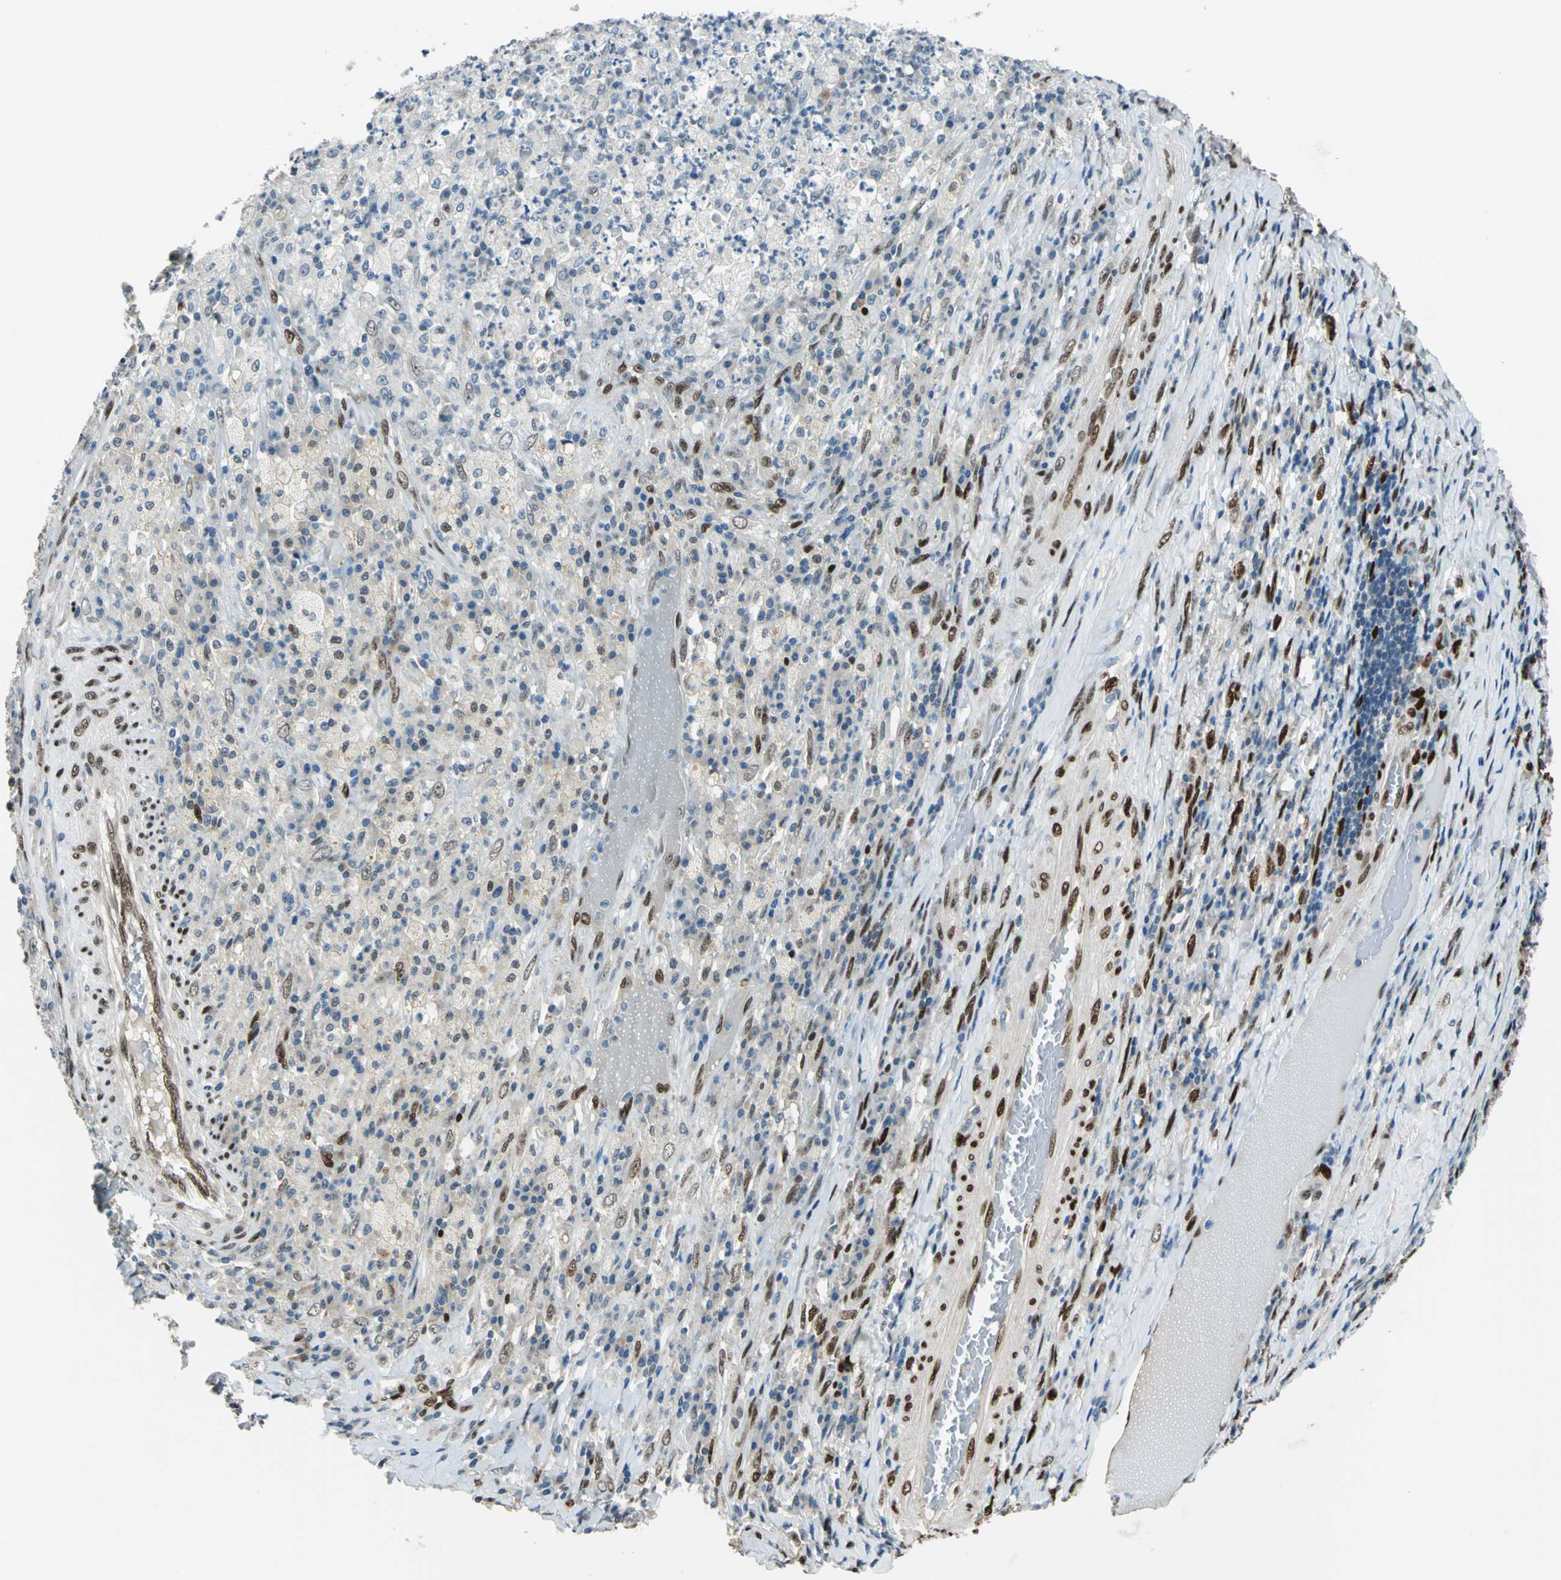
{"staining": {"intensity": "moderate", "quantity": "<25%", "location": "nuclear"}, "tissue": "testis cancer", "cell_type": "Tumor cells", "image_type": "cancer", "snomed": [{"axis": "morphology", "description": "Necrosis, NOS"}, {"axis": "morphology", "description": "Carcinoma, Embryonal, NOS"}, {"axis": "topography", "description": "Testis"}], "caption": "This is an image of immunohistochemistry (IHC) staining of testis embryonal carcinoma, which shows moderate staining in the nuclear of tumor cells.", "gene": "NFIA", "patient": {"sex": "male", "age": 19}}